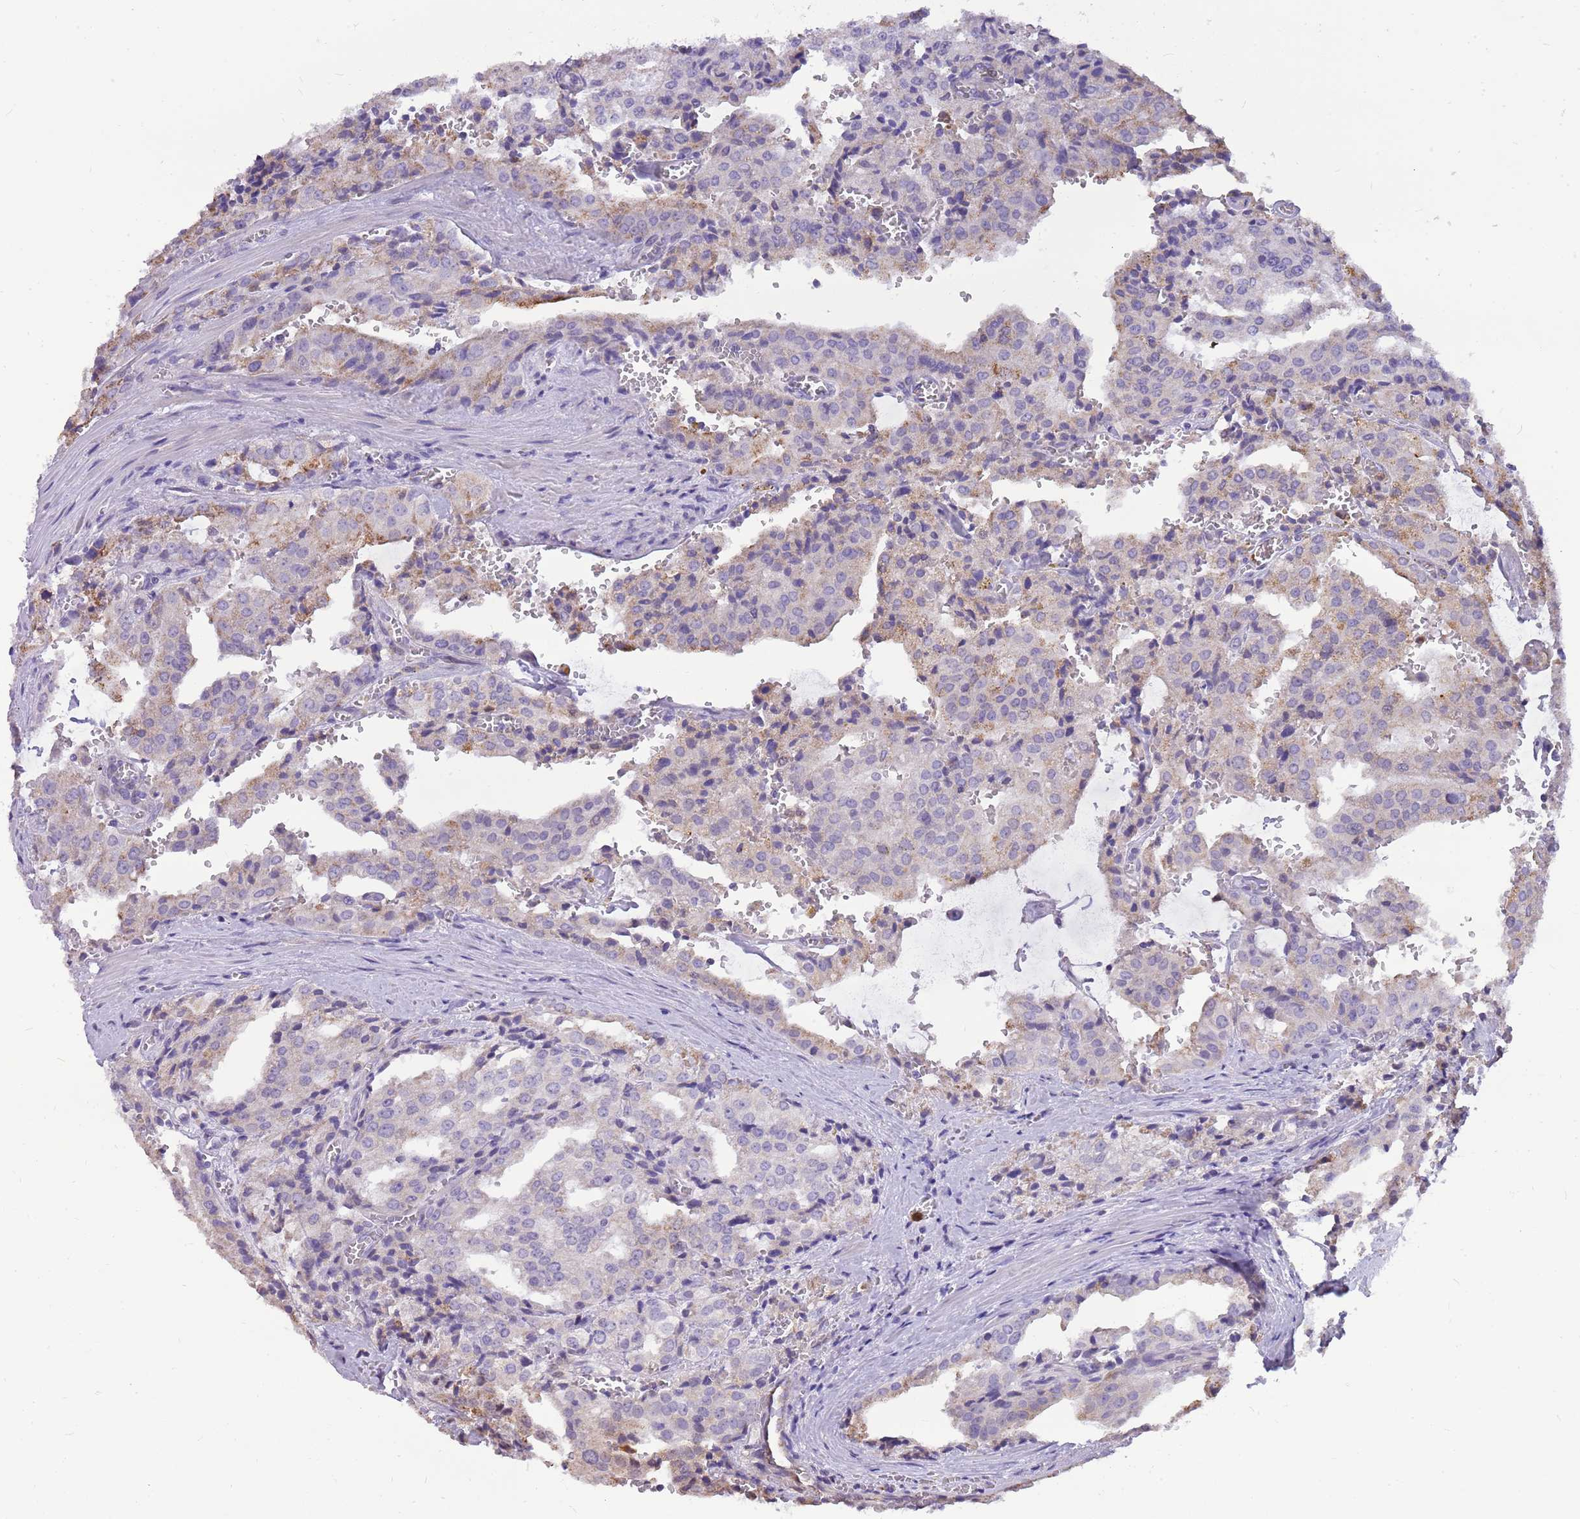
{"staining": {"intensity": "weak", "quantity": "<25%", "location": "cytoplasmic/membranous"}, "tissue": "prostate cancer", "cell_type": "Tumor cells", "image_type": "cancer", "snomed": [{"axis": "morphology", "description": "Adenocarcinoma, High grade"}, {"axis": "topography", "description": "Prostate"}], "caption": "A high-resolution histopathology image shows immunohistochemistry (IHC) staining of prostate cancer, which demonstrates no significant expression in tumor cells. (DAB (3,3'-diaminobenzidine) IHC with hematoxylin counter stain).", "gene": "PCNX1", "patient": {"sex": "male", "age": 68}}